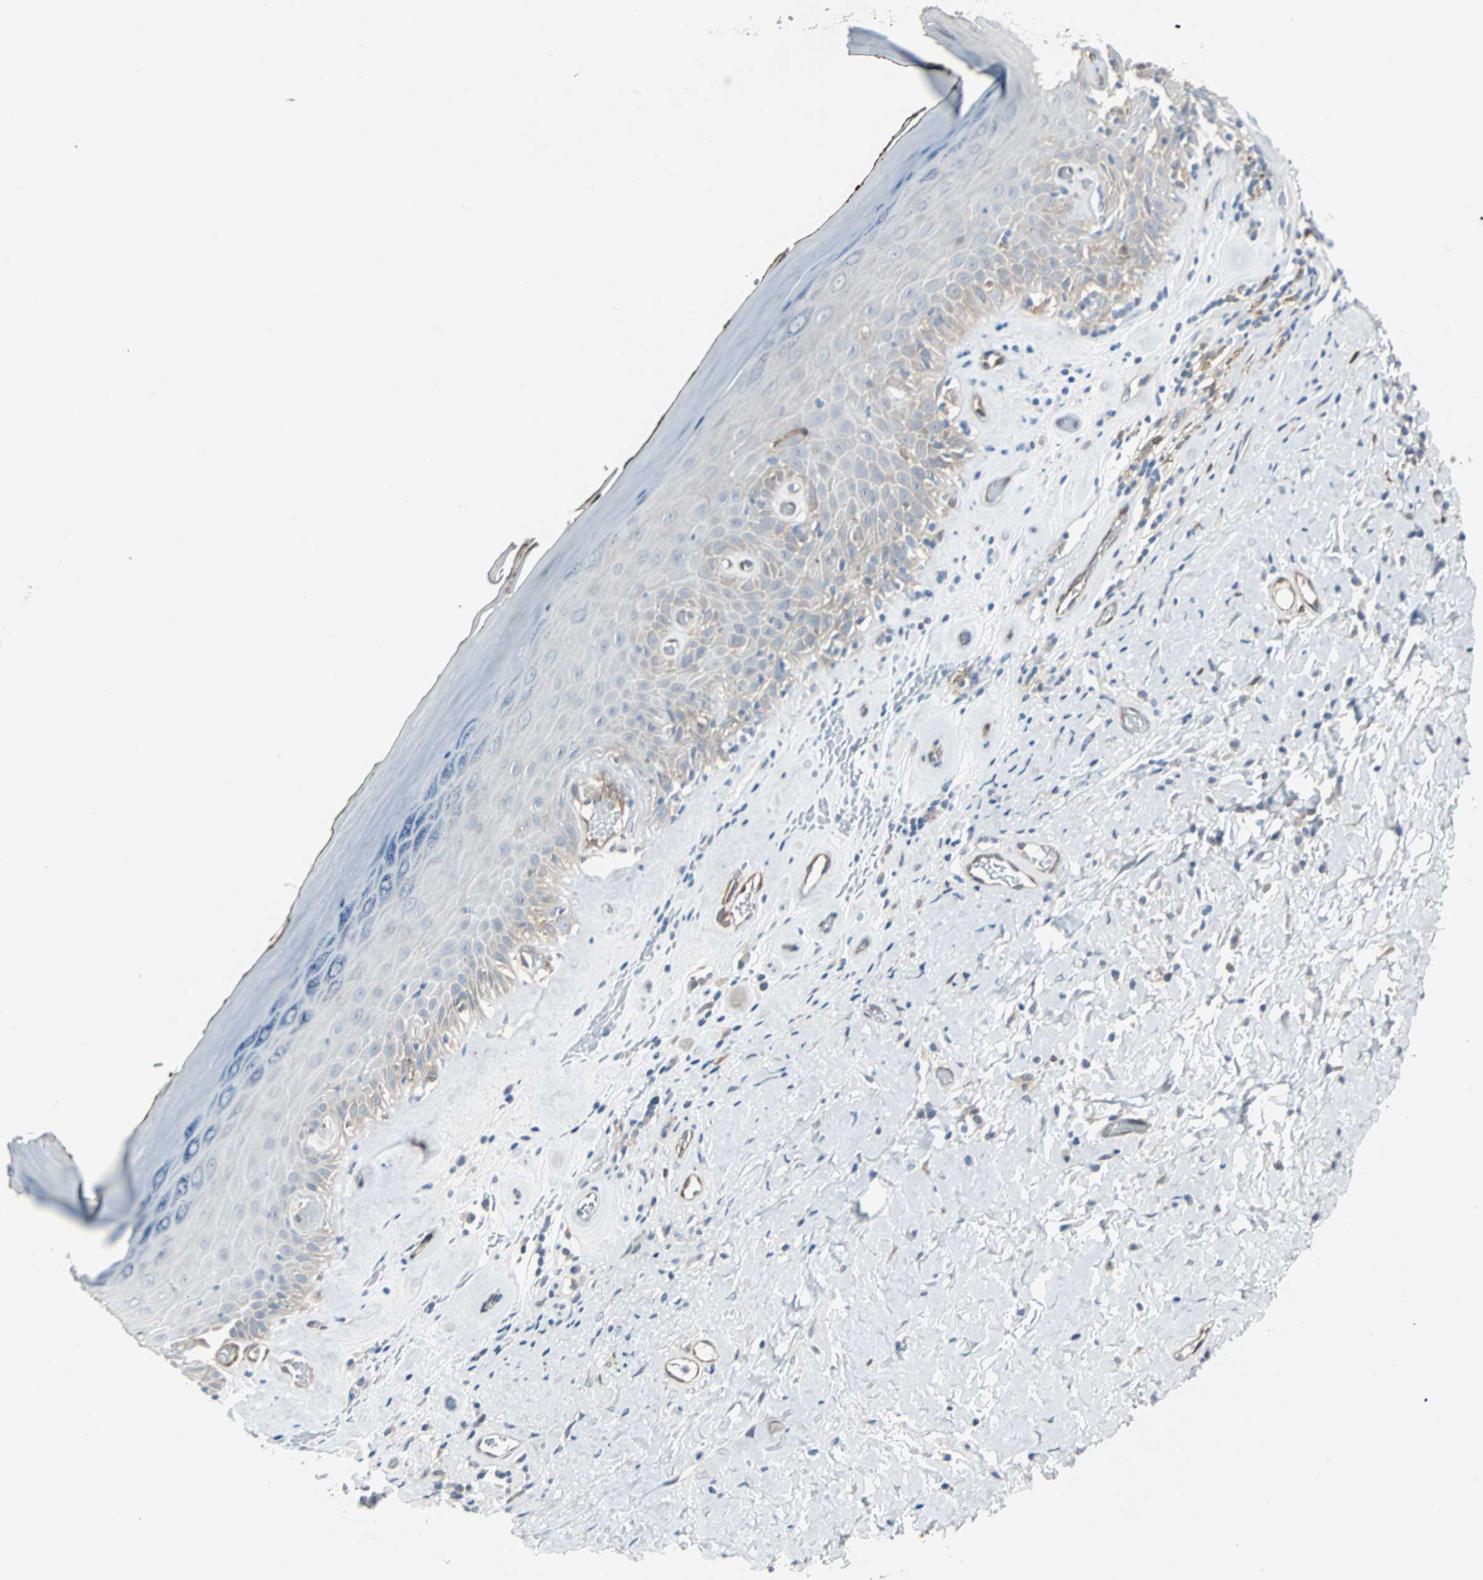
{"staining": {"intensity": "weak", "quantity": "<25%", "location": "cytoplasmic/membranous"}, "tissue": "skin", "cell_type": "Epidermal cells", "image_type": "normal", "snomed": [{"axis": "morphology", "description": "Normal tissue, NOS"}, {"axis": "morphology", "description": "Inflammation, NOS"}, {"axis": "topography", "description": "Vulva"}], "caption": "Normal skin was stained to show a protein in brown. There is no significant staining in epidermal cells. (Immunohistochemistry, brightfield microscopy, high magnification).", "gene": "SWAP70", "patient": {"sex": "female", "age": 84}}